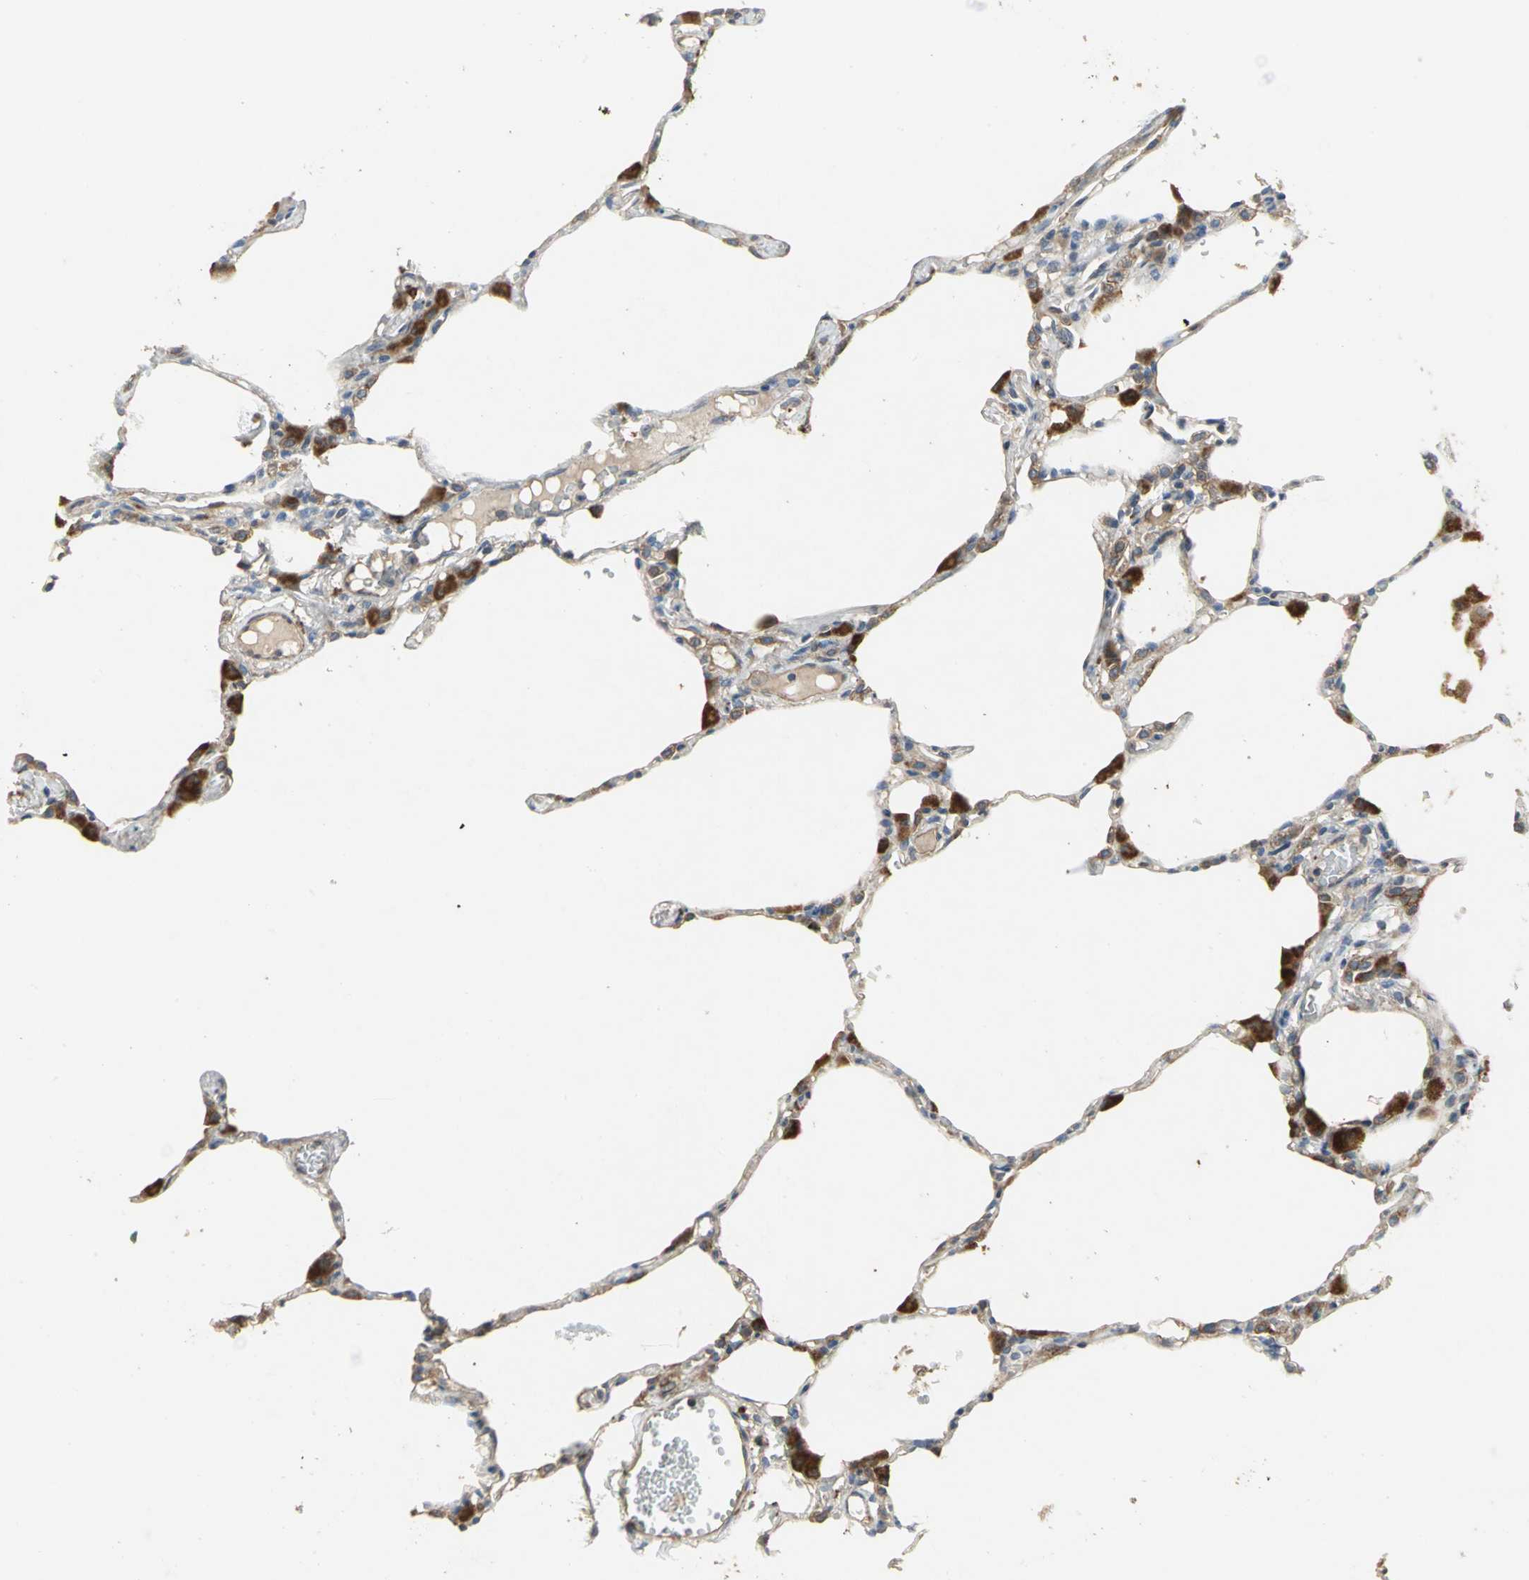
{"staining": {"intensity": "weak", "quantity": ">75%", "location": "cytoplasmic/membranous"}, "tissue": "lung", "cell_type": "Alveolar cells", "image_type": "normal", "snomed": [{"axis": "morphology", "description": "Normal tissue, NOS"}, {"axis": "topography", "description": "Lung"}], "caption": "Immunohistochemistry (IHC) (DAB) staining of unremarkable human lung reveals weak cytoplasmic/membranous protein positivity in approximately >75% of alveolar cells.", "gene": "MET", "patient": {"sex": "female", "age": 49}}